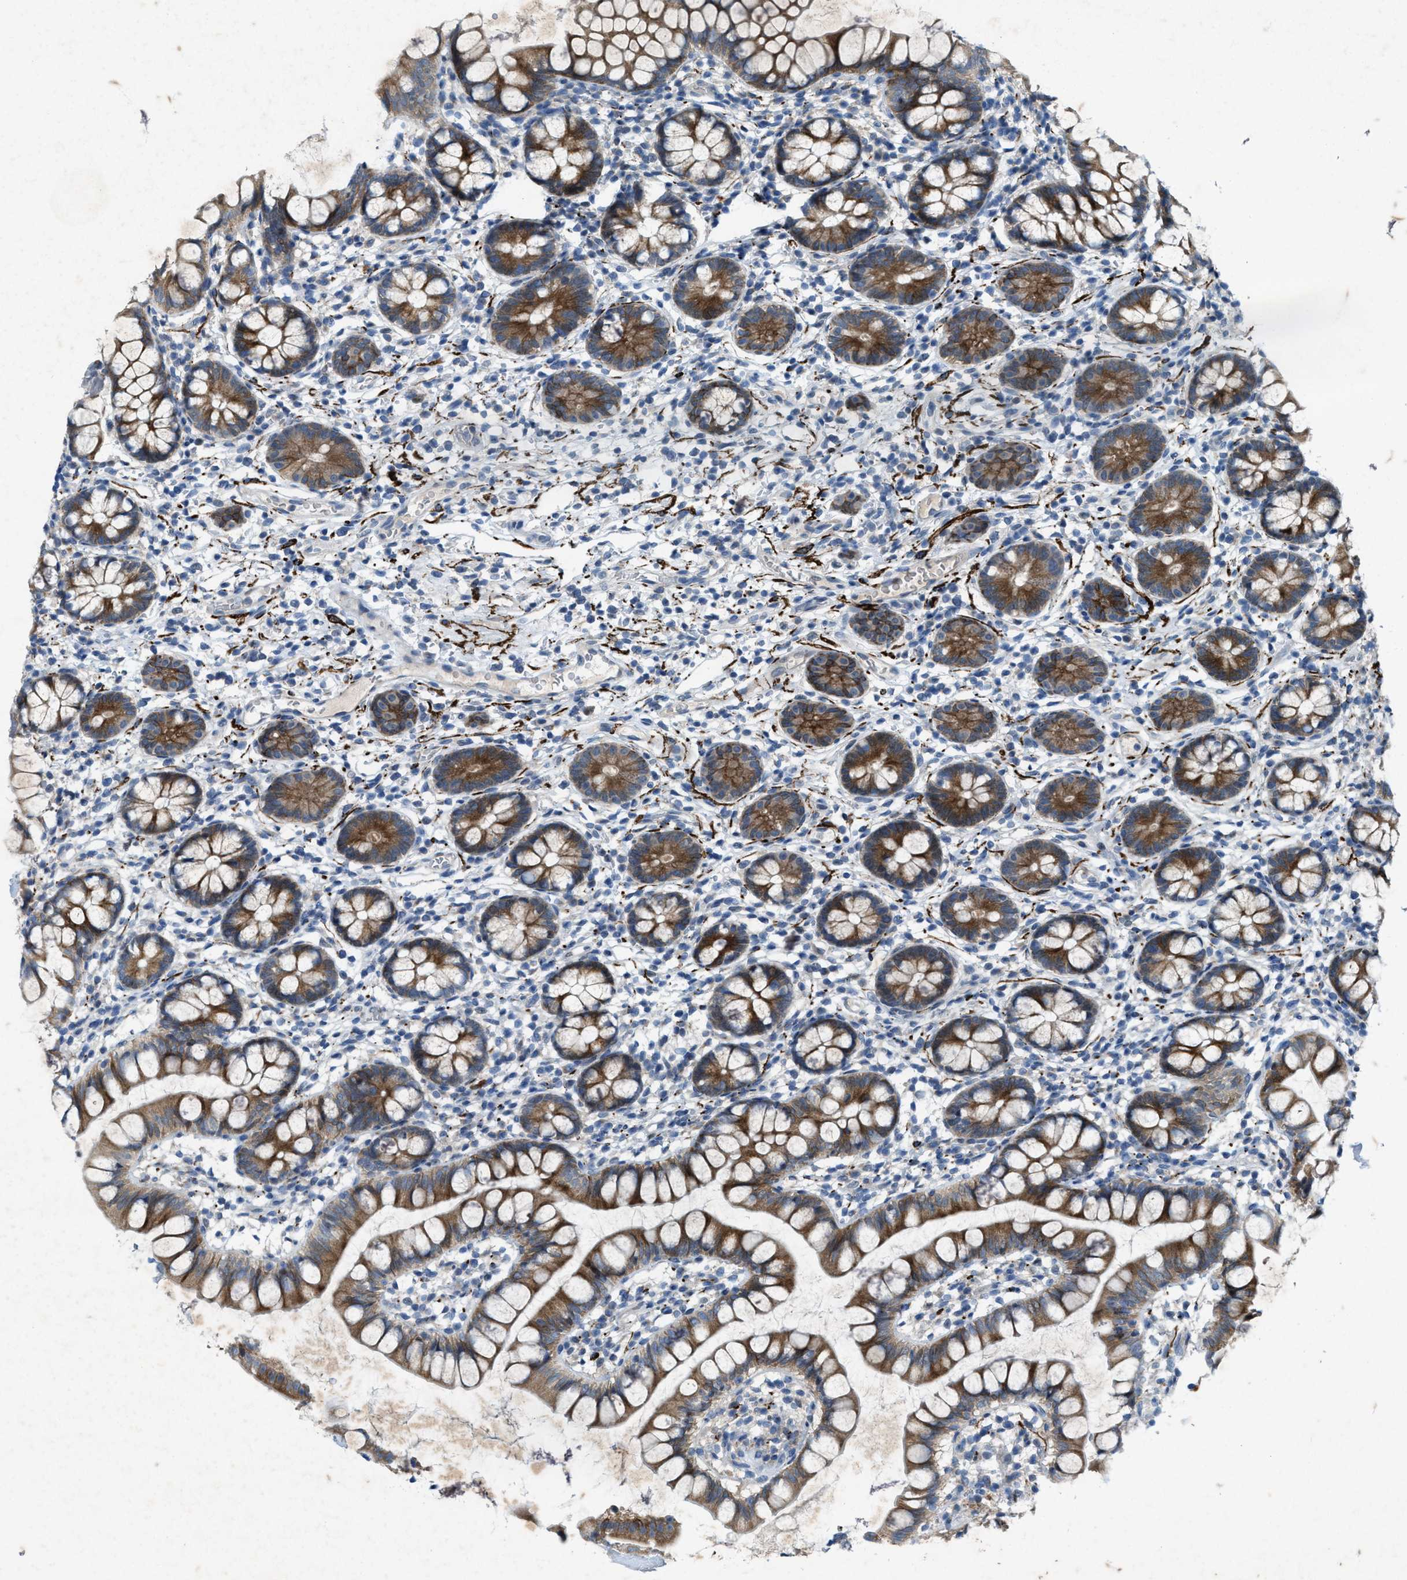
{"staining": {"intensity": "moderate", "quantity": ">75%", "location": "cytoplasmic/membranous"}, "tissue": "small intestine", "cell_type": "Glandular cells", "image_type": "normal", "snomed": [{"axis": "morphology", "description": "Normal tissue, NOS"}, {"axis": "topography", "description": "Small intestine"}], "caption": "Protein expression analysis of unremarkable small intestine reveals moderate cytoplasmic/membranous staining in about >75% of glandular cells.", "gene": "URGCP", "patient": {"sex": "female", "age": 84}}